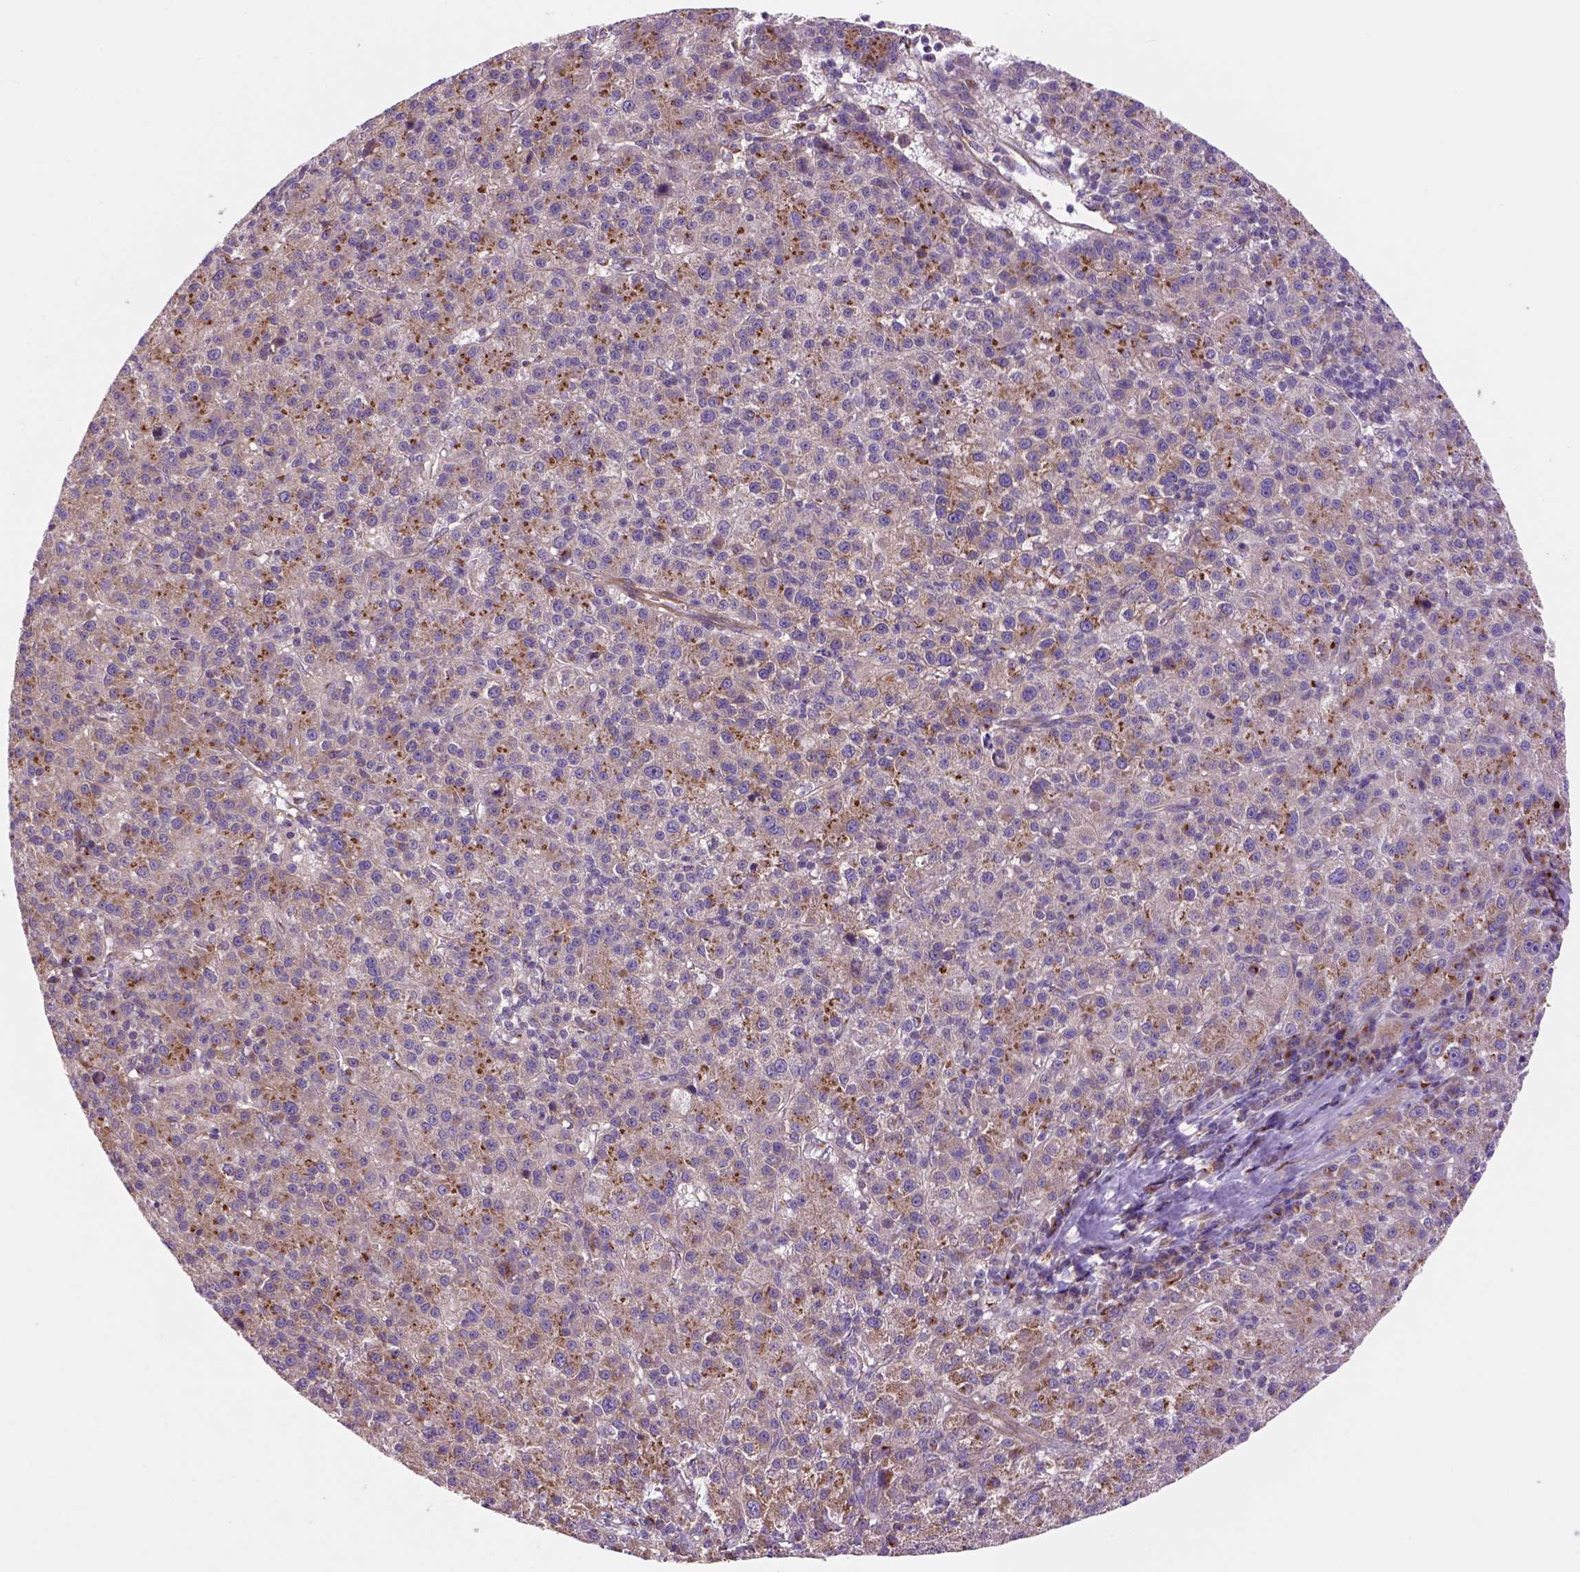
{"staining": {"intensity": "moderate", "quantity": "25%-75%", "location": "cytoplasmic/membranous"}, "tissue": "liver cancer", "cell_type": "Tumor cells", "image_type": "cancer", "snomed": [{"axis": "morphology", "description": "Carcinoma, Hepatocellular, NOS"}, {"axis": "topography", "description": "Liver"}], "caption": "High-power microscopy captured an immunohistochemistry (IHC) micrograph of hepatocellular carcinoma (liver), revealing moderate cytoplasmic/membranous positivity in approximately 25%-75% of tumor cells. (brown staining indicates protein expression, while blue staining denotes nuclei).", "gene": "WARS2", "patient": {"sex": "female", "age": 60}}